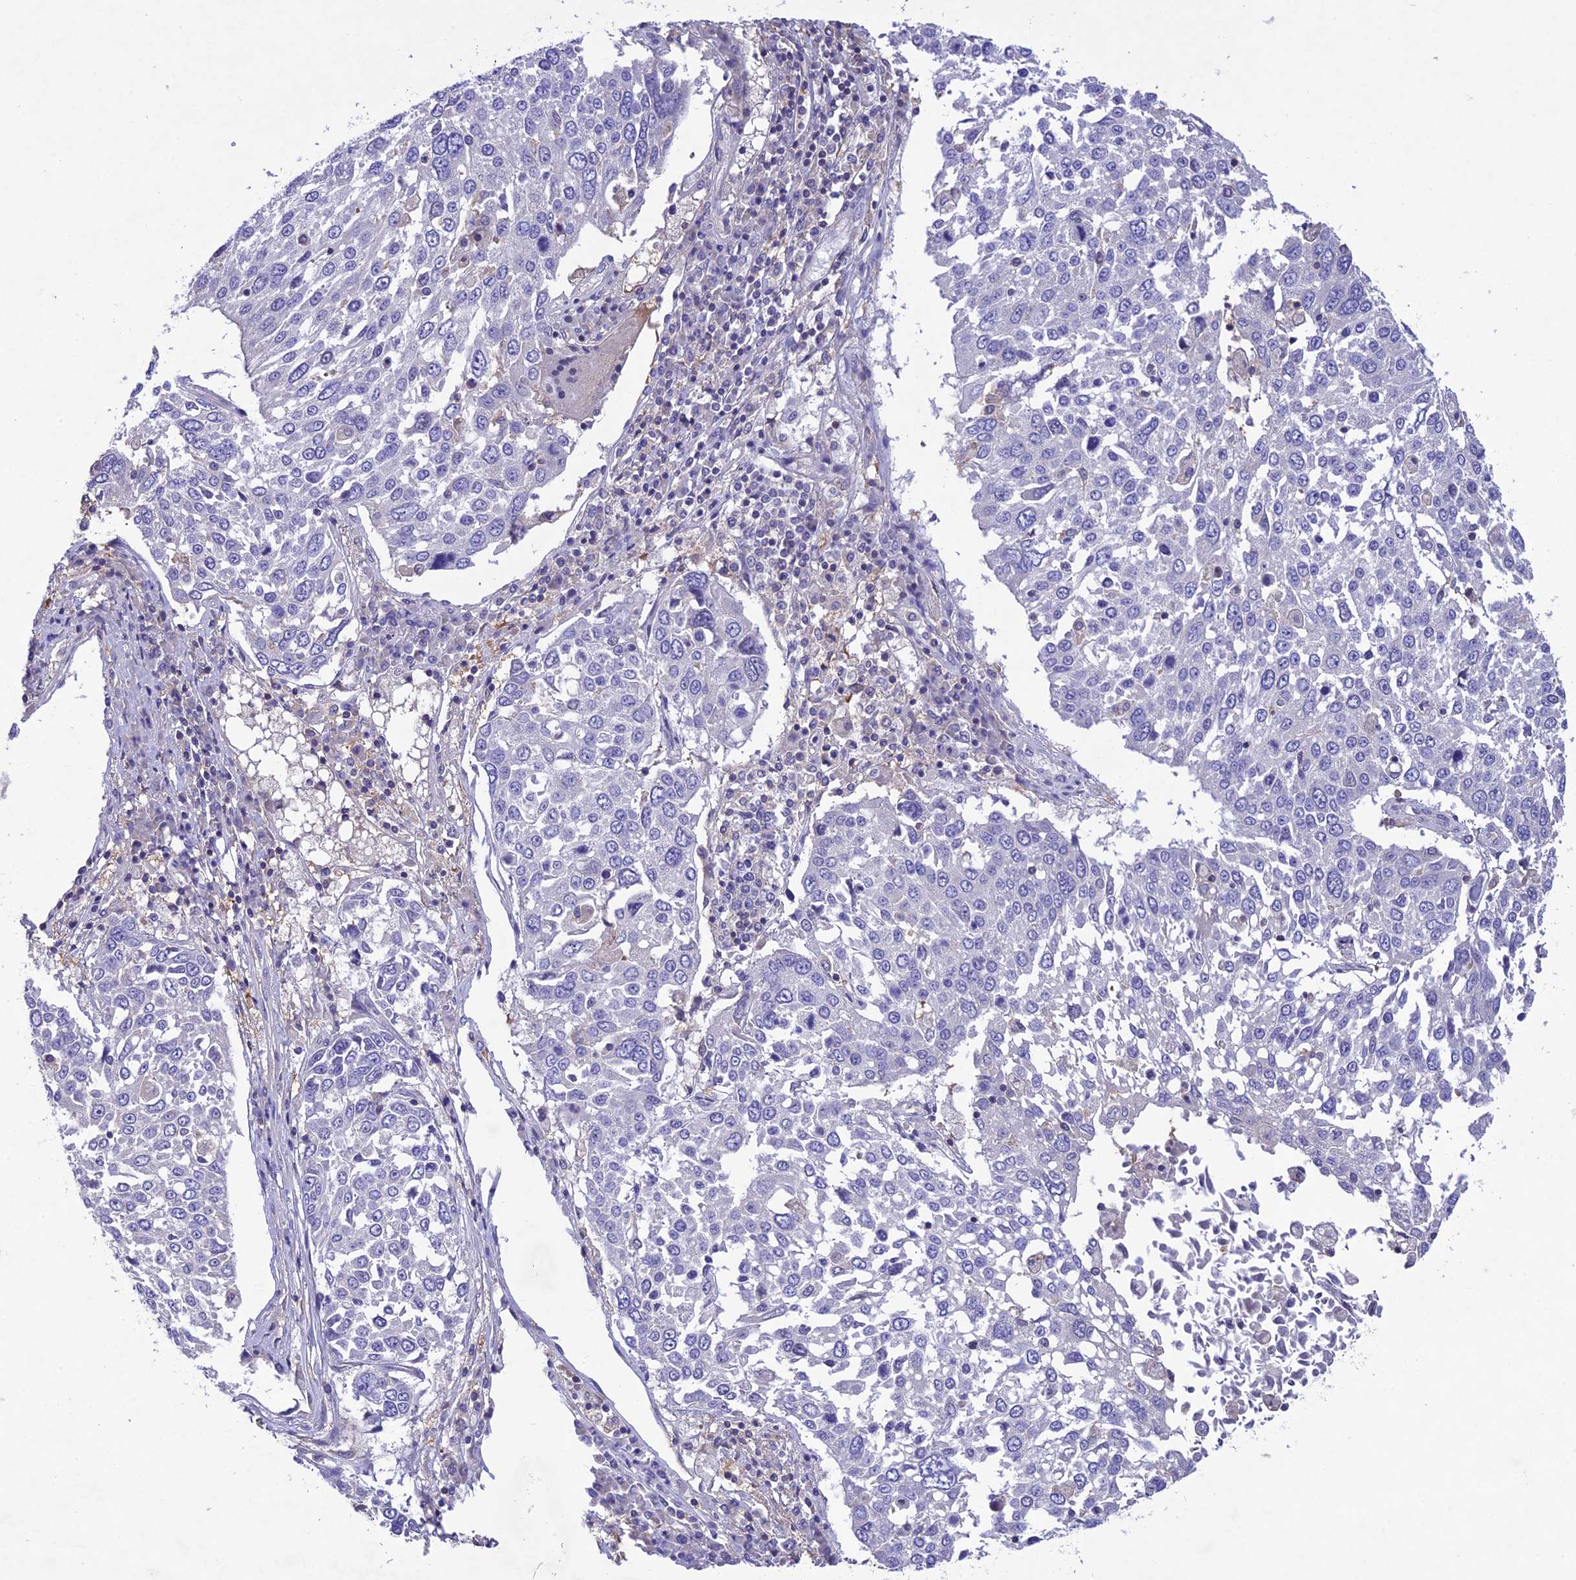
{"staining": {"intensity": "negative", "quantity": "none", "location": "none"}, "tissue": "lung cancer", "cell_type": "Tumor cells", "image_type": "cancer", "snomed": [{"axis": "morphology", "description": "Squamous cell carcinoma, NOS"}, {"axis": "topography", "description": "Lung"}], "caption": "DAB immunohistochemical staining of human lung cancer displays no significant staining in tumor cells.", "gene": "SNX24", "patient": {"sex": "male", "age": 65}}